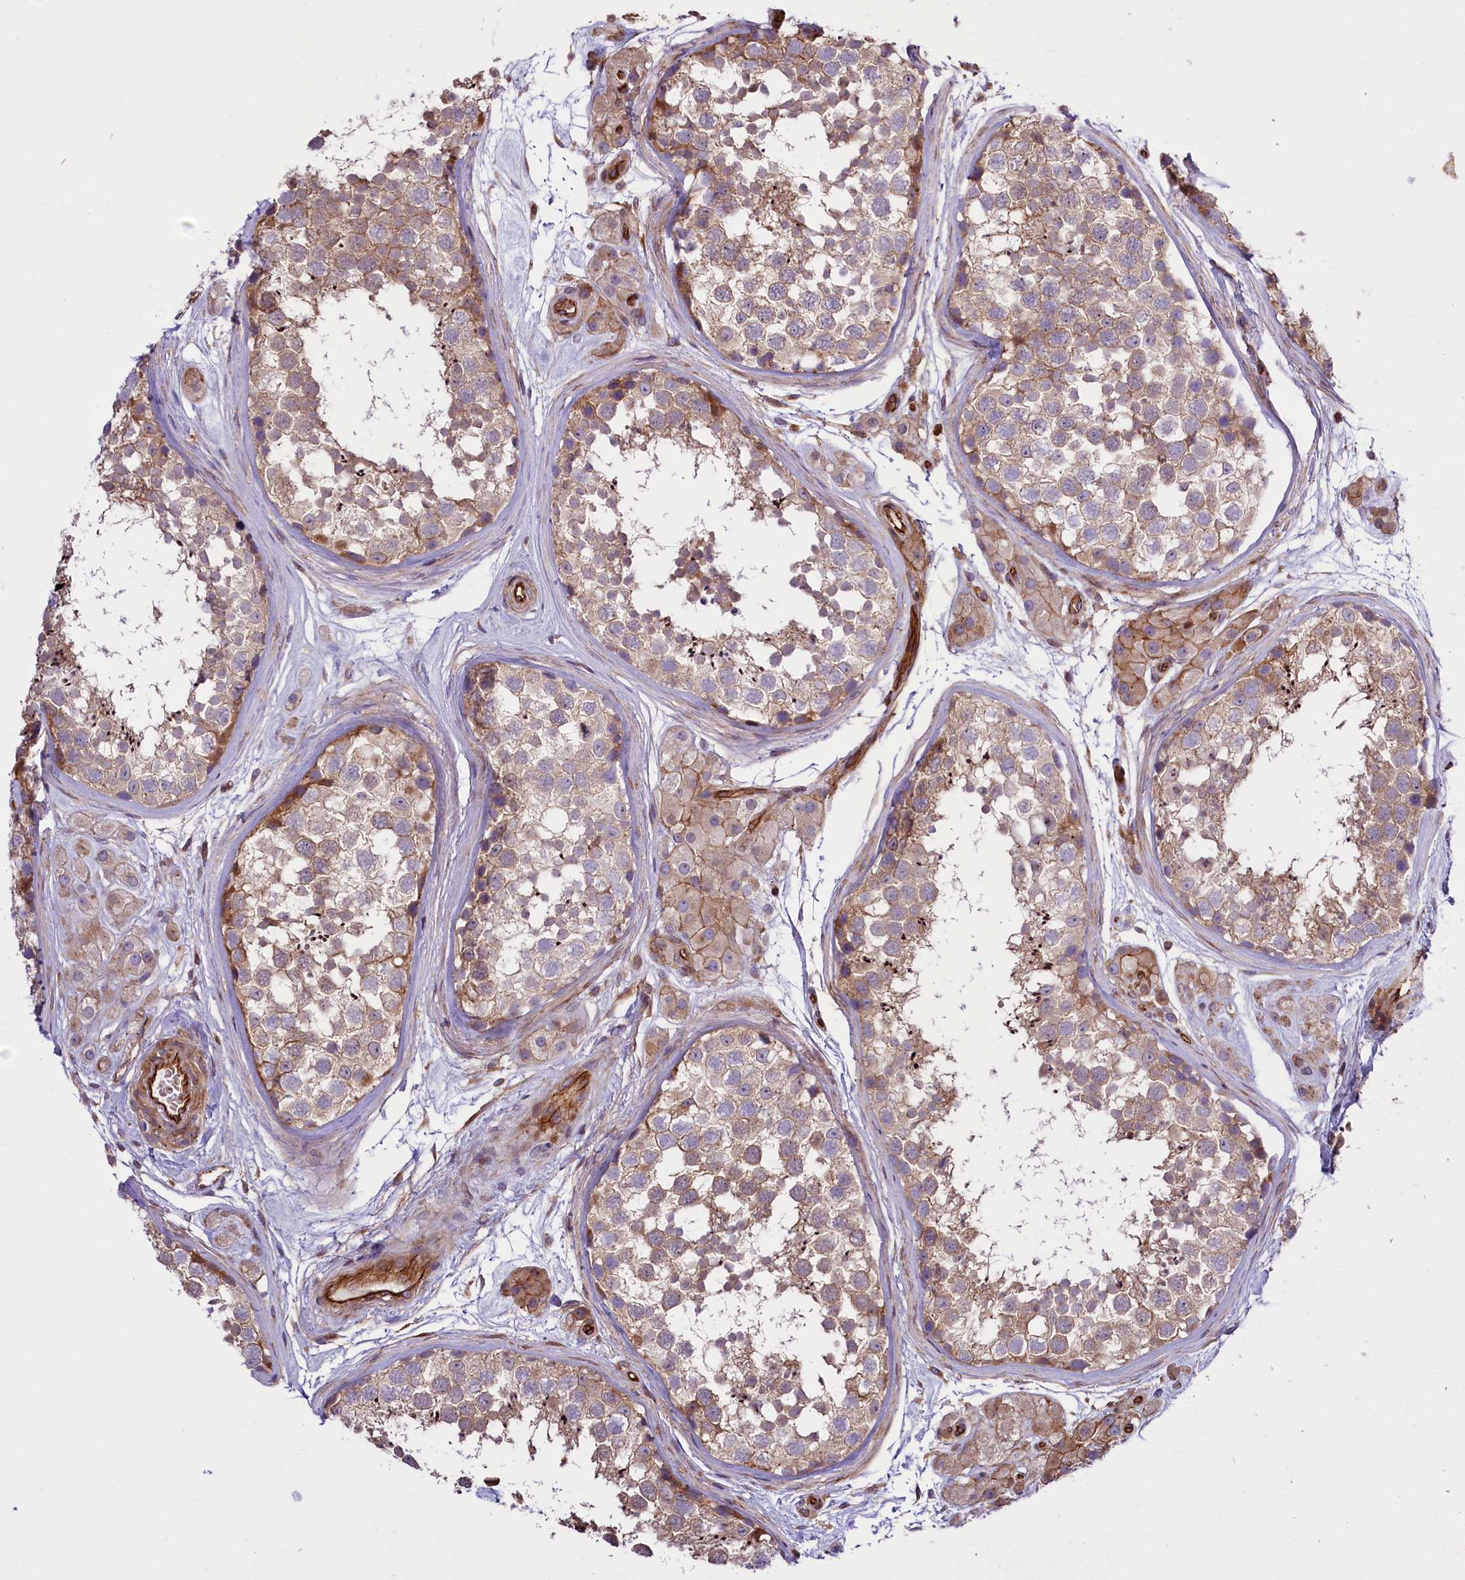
{"staining": {"intensity": "weak", "quantity": "25%-75%", "location": "cytoplasmic/membranous"}, "tissue": "testis", "cell_type": "Cells in seminiferous ducts", "image_type": "normal", "snomed": [{"axis": "morphology", "description": "Normal tissue, NOS"}, {"axis": "topography", "description": "Testis"}], "caption": "Testis stained with a brown dye shows weak cytoplasmic/membranous positive staining in approximately 25%-75% of cells in seminiferous ducts.", "gene": "CD99L2", "patient": {"sex": "male", "age": 56}}